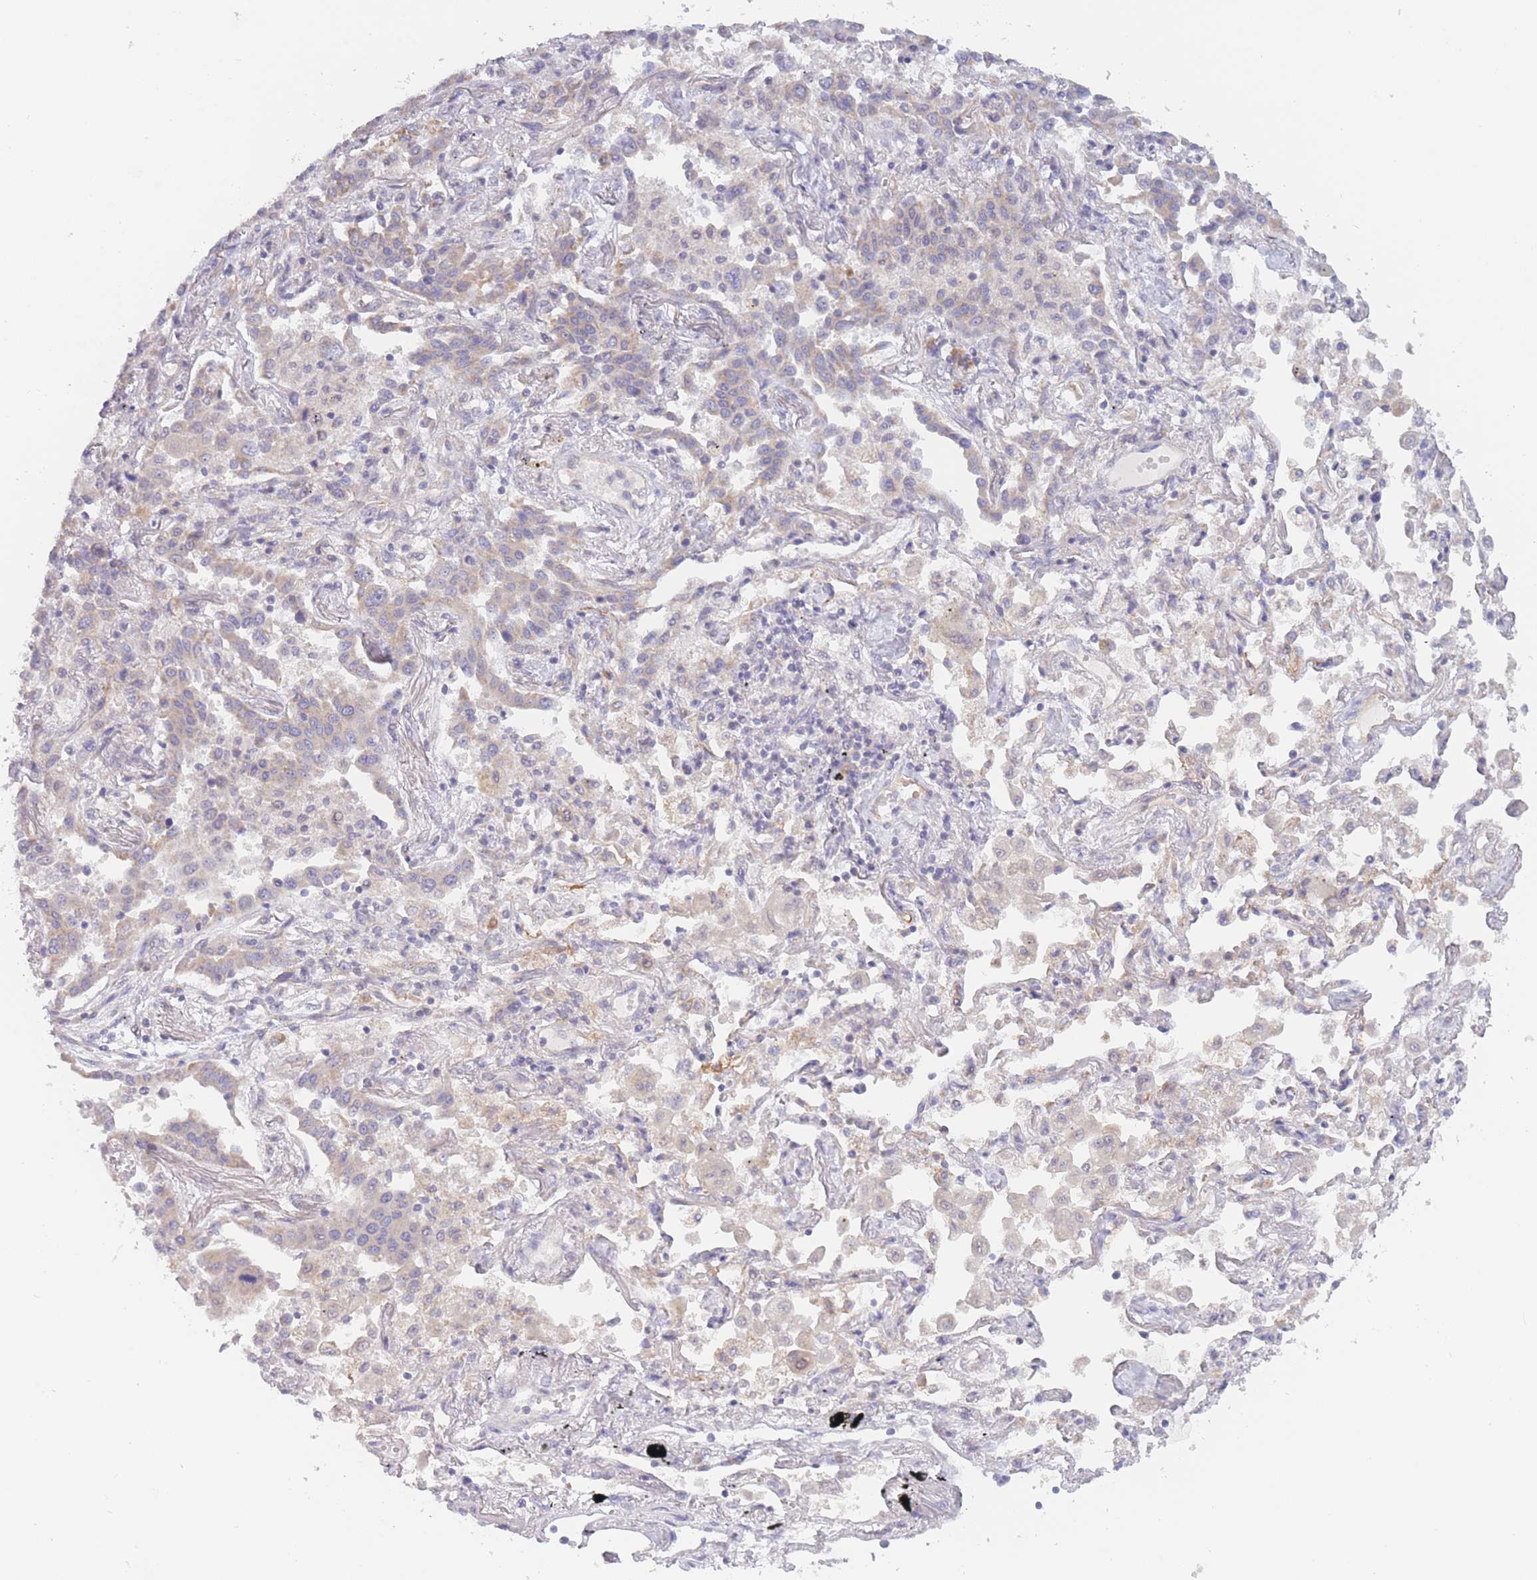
{"staining": {"intensity": "weak", "quantity": "25%-75%", "location": "cytoplasmic/membranous"}, "tissue": "lung cancer", "cell_type": "Tumor cells", "image_type": "cancer", "snomed": [{"axis": "morphology", "description": "Adenocarcinoma, NOS"}, {"axis": "topography", "description": "Lung"}], "caption": "DAB immunohistochemical staining of human lung cancer exhibits weak cytoplasmic/membranous protein staining in about 25%-75% of tumor cells.", "gene": "FAM227B", "patient": {"sex": "male", "age": 67}}